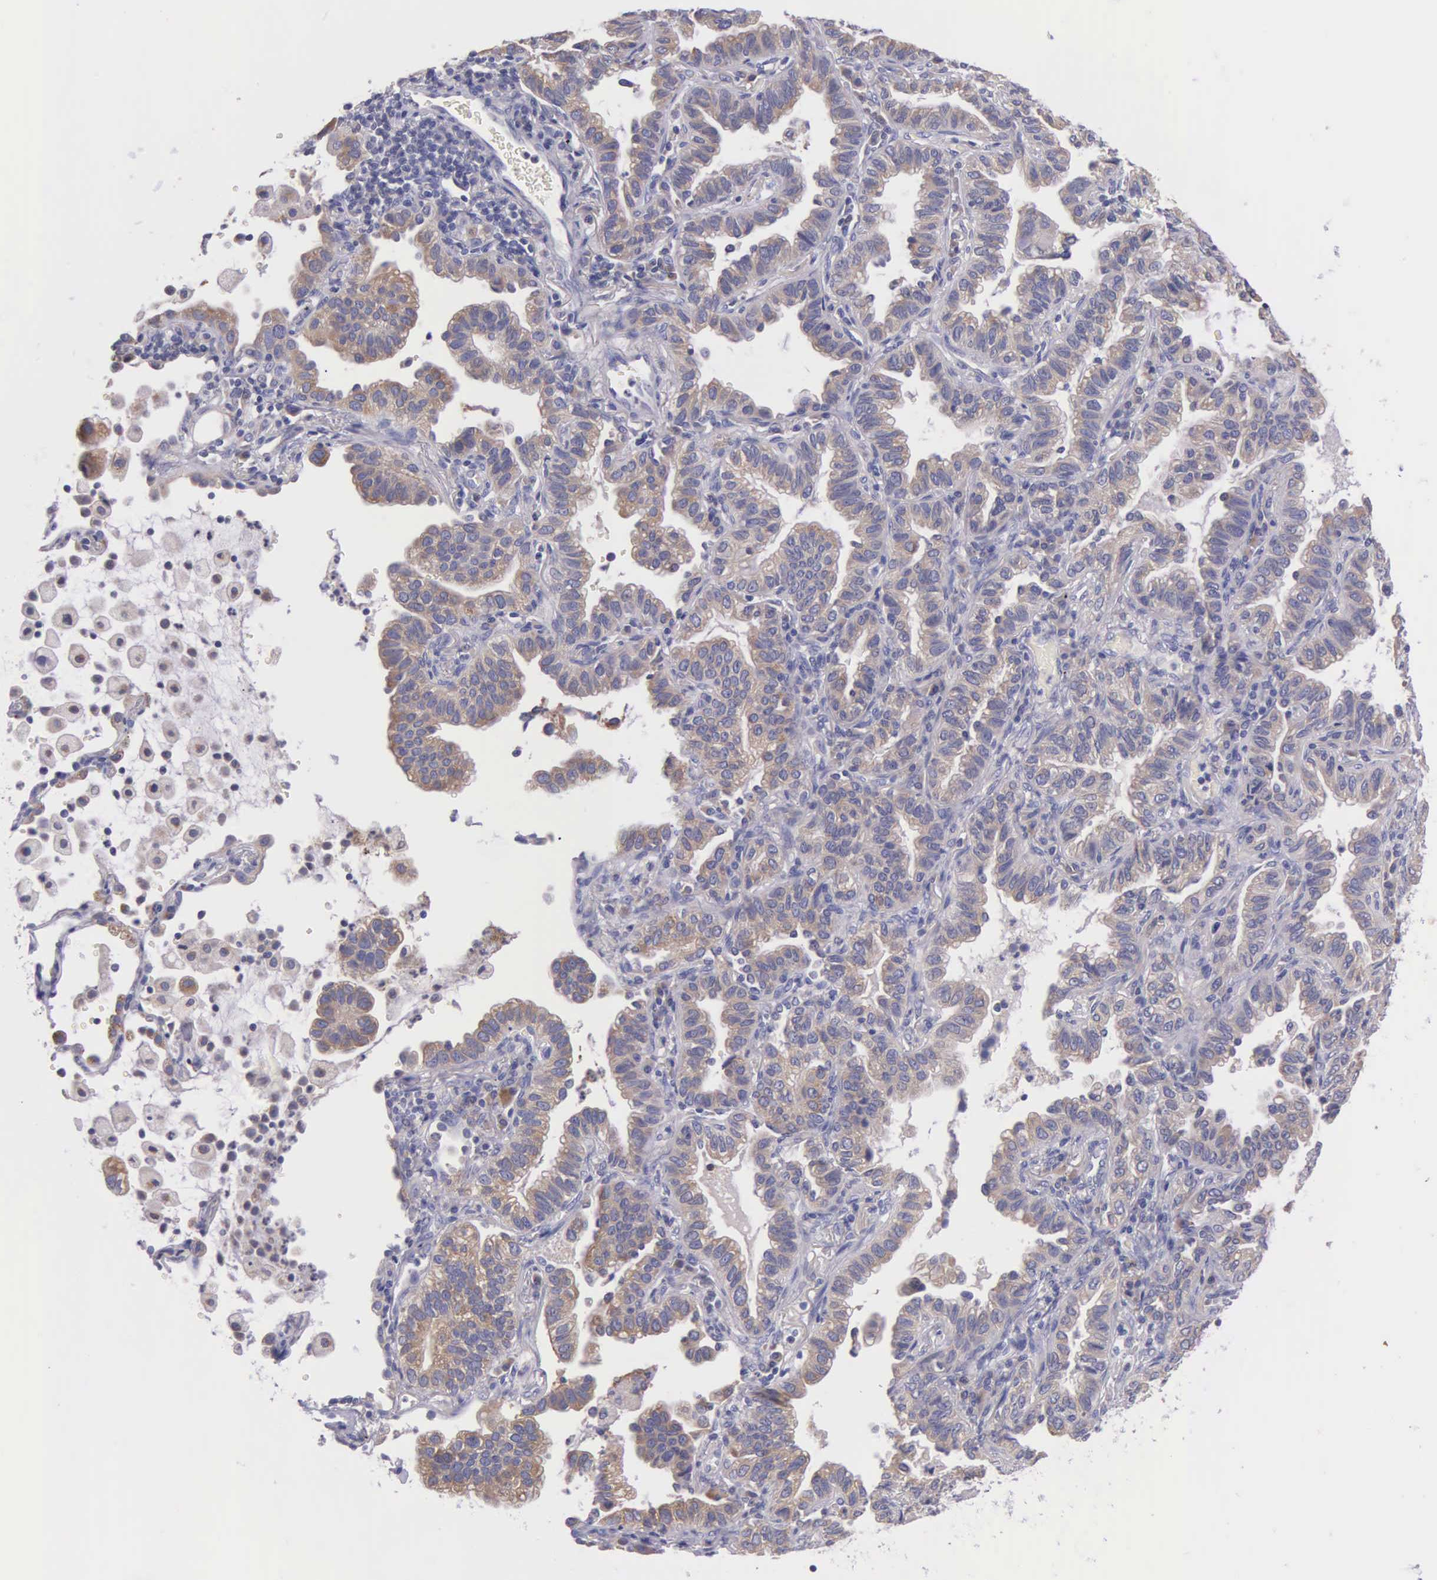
{"staining": {"intensity": "weak", "quantity": ">75%", "location": "cytoplasmic/membranous"}, "tissue": "lung cancer", "cell_type": "Tumor cells", "image_type": "cancer", "snomed": [{"axis": "morphology", "description": "Adenocarcinoma, NOS"}, {"axis": "topography", "description": "Lung"}], "caption": "Tumor cells demonstrate weak cytoplasmic/membranous expression in about >75% of cells in lung cancer (adenocarcinoma). (brown staining indicates protein expression, while blue staining denotes nuclei).", "gene": "MIA2", "patient": {"sex": "female", "age": 50}}